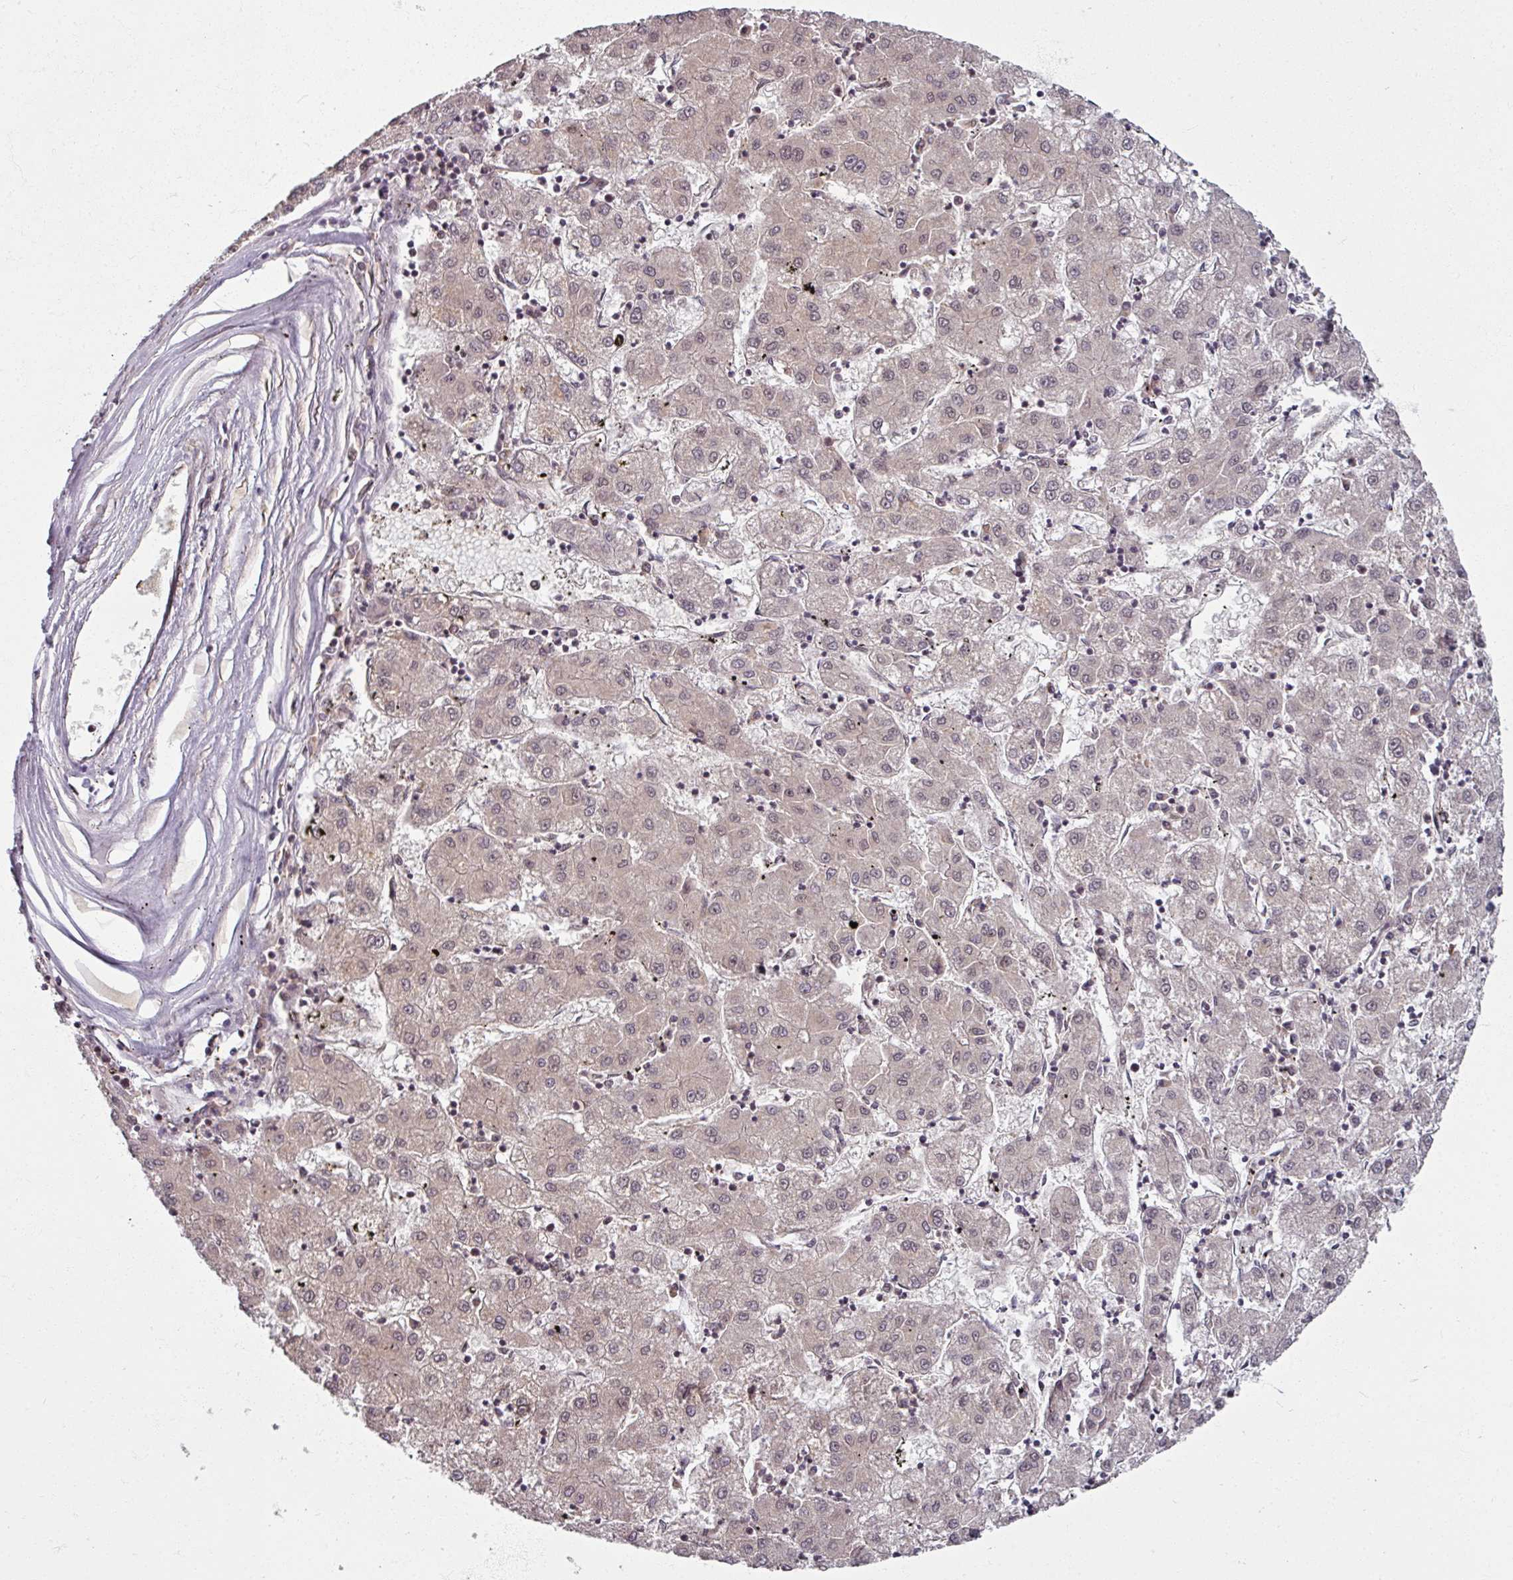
{"staining": {"intensity": "weak", "quantity": "25%-75%", "location": "cytoplasmic/membranous,nuclear"}, "tissue": "liver cancer", "cell_type": "Tumor cells", "image_type": "cancer", "snomed": [{"axis": "morphology", "description": "Carcinoma, Hepatocellular, NOS"}, {"axis": "topography", "description": "Liver"}], "caption": "A low amount of weak cytoplasmic/membranous and nuclear expression is present in about 25%-75% of tumor cells in liver hepatocellular carcinoma tissue.", "gene": "SWI5", "patient": {"sex": "male", "age": 72}}